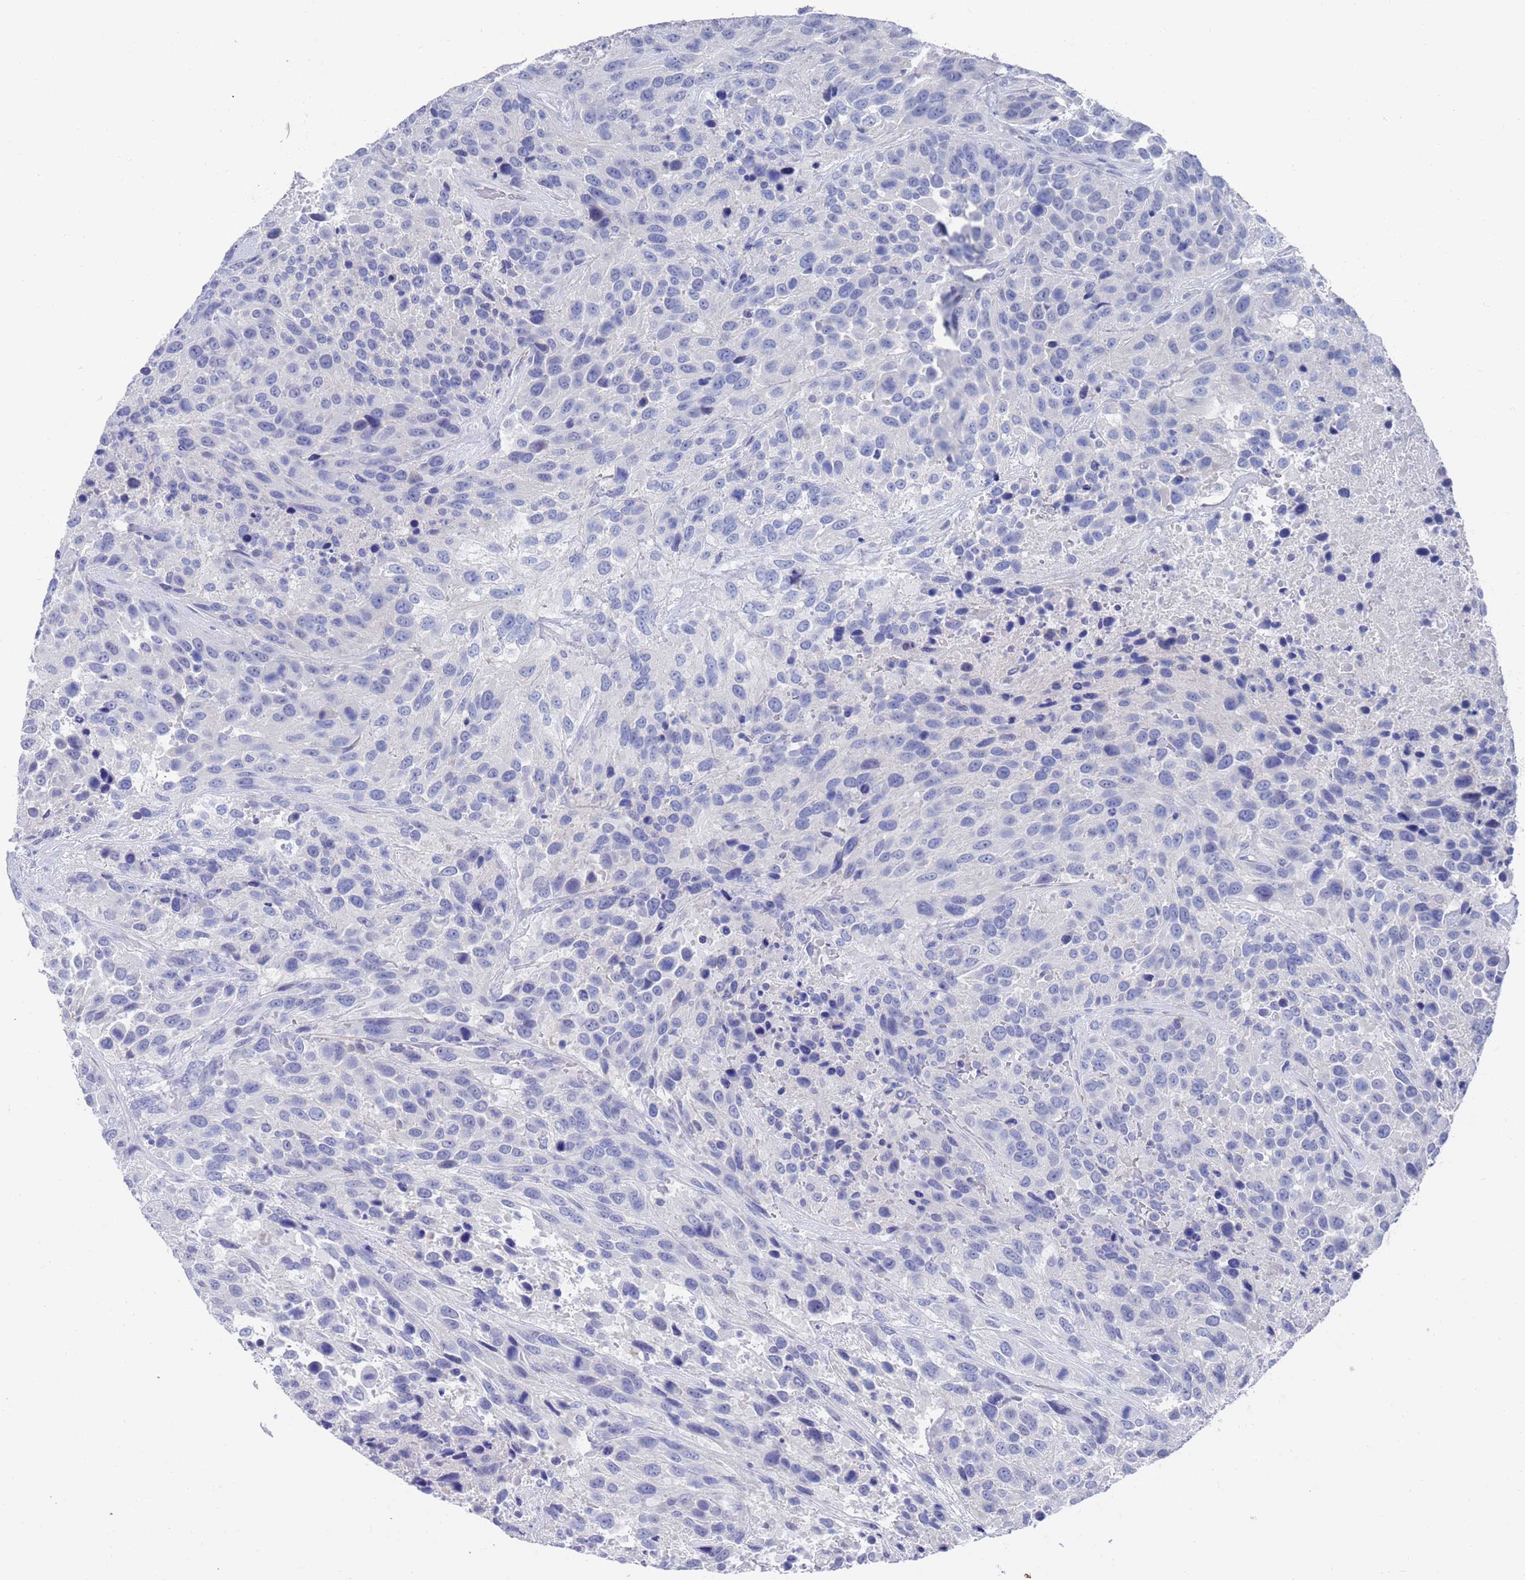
{"staining": {"intensity": "negative", "quantity": "none", "location": "none"}, "tissue": "urothelial cancer", "cell_type": "Tumor cells", "image_type": "cancer", "snomed": [{"axis": "morphology", "description": "Urothelial carcinoma, High grade"}, {"axis": "topography", "description": "Urinary bladder"}], "caption": "Immunohistochemistry (IHC) of human high-grade urothelial carcinoma demonstrates no positivity in tumor cells. (DAB (3,3'-diaminobenzidine) immunohistochemistry with hematoxylin counter stain).", "gene": "MTMR2", "patient": {"sex": "female", "age": 70}}